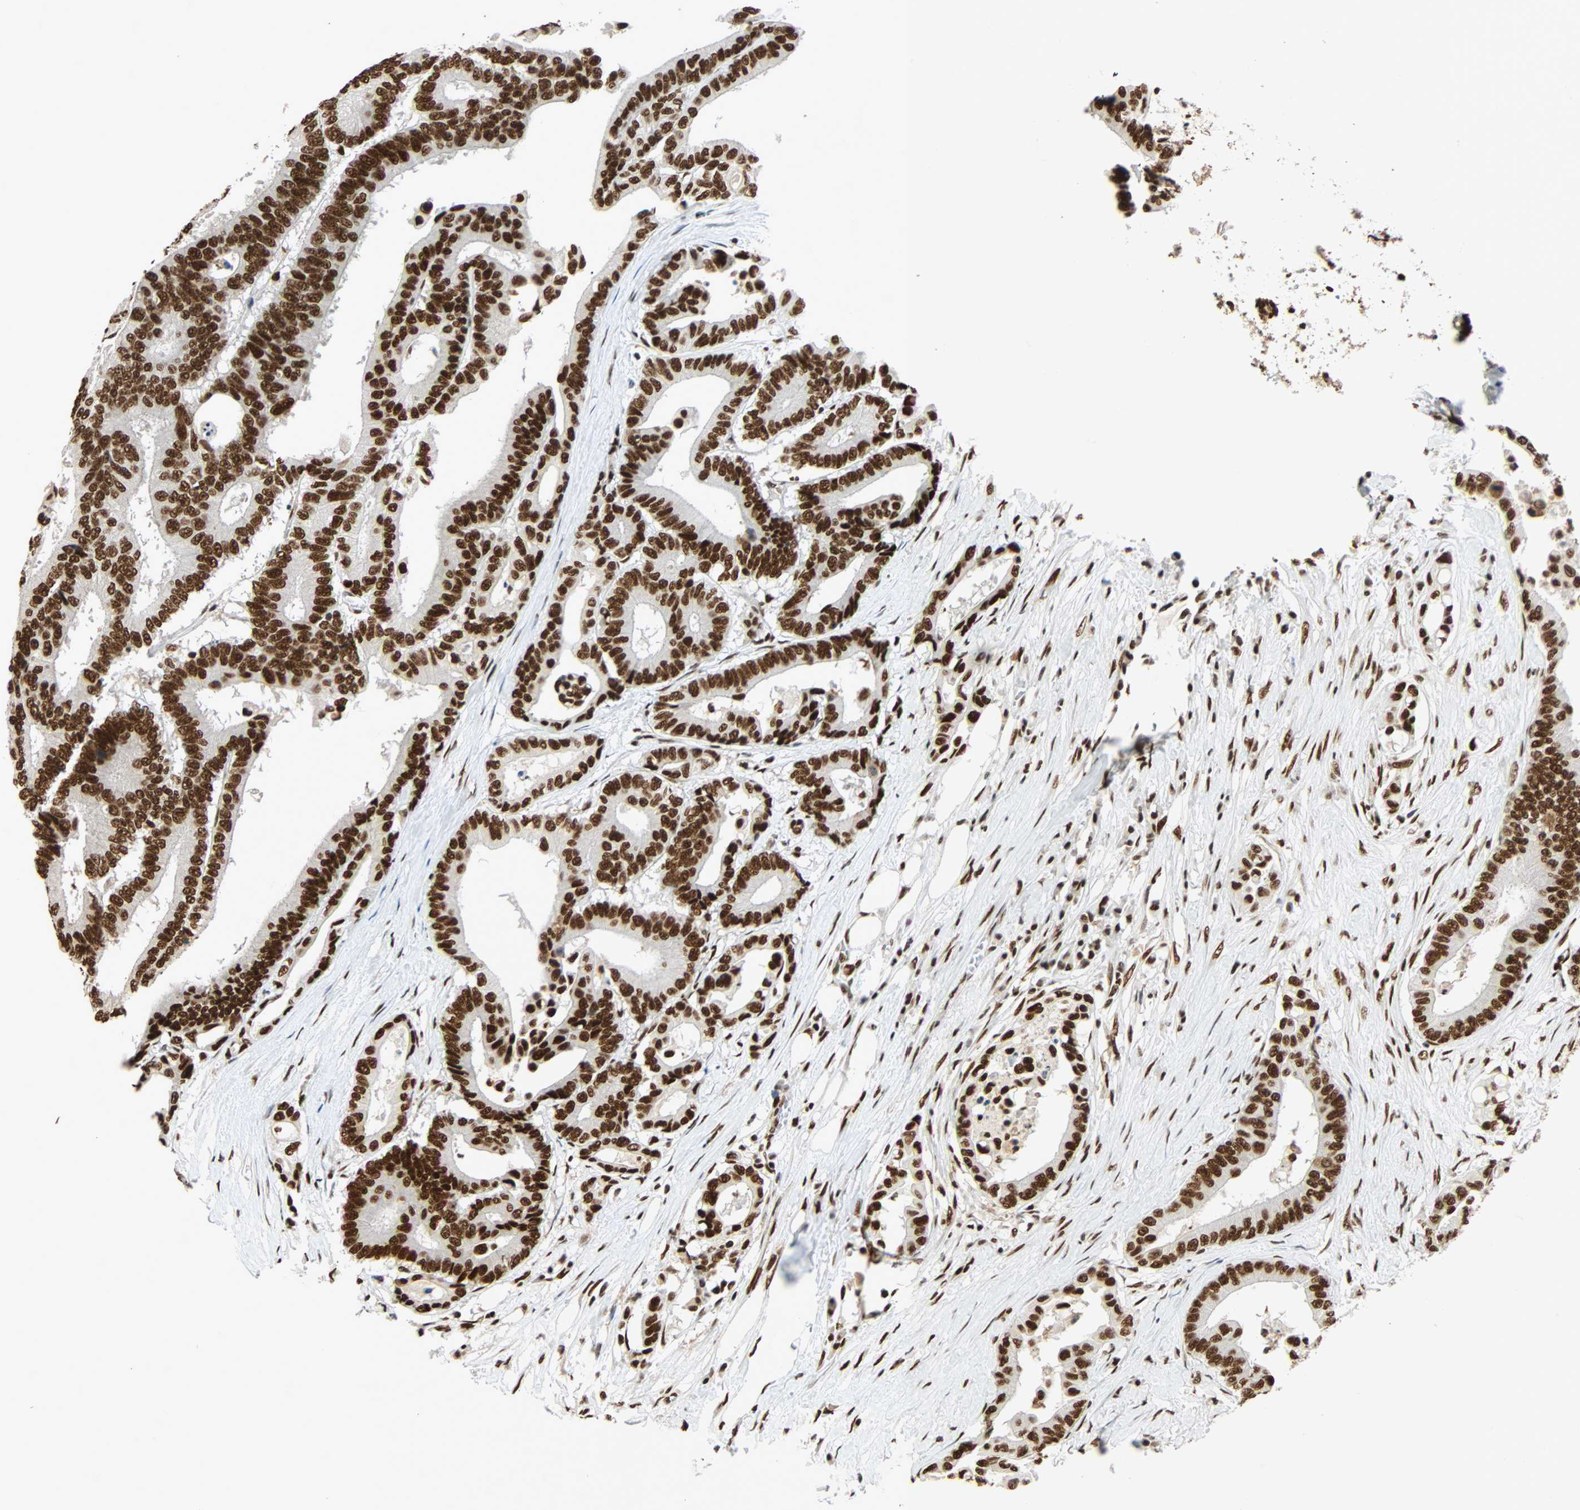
{"staining": {"intensity": "strong", "quantity": ">75%", "location": "nuclear"}, "tissue": "colorectal cancer", "cell_type": "Tumor cells", "image_type": "cancer", "snomed": [{"axis": "morphology", "description": "Normal tissue, NOS"}, {"axis": "morphology", "description": "Adenocarcinoma, NOS"}, {"axis": "topography", "description": "Colon"}], "caption": "IHC (DAB) staining of human colorectal adenocarcinoma exhibits strong nuclear protein expression in about >75% of tumor cells.", "gene": "CDK12", "patient": {"sex": "male", "age": 82}}